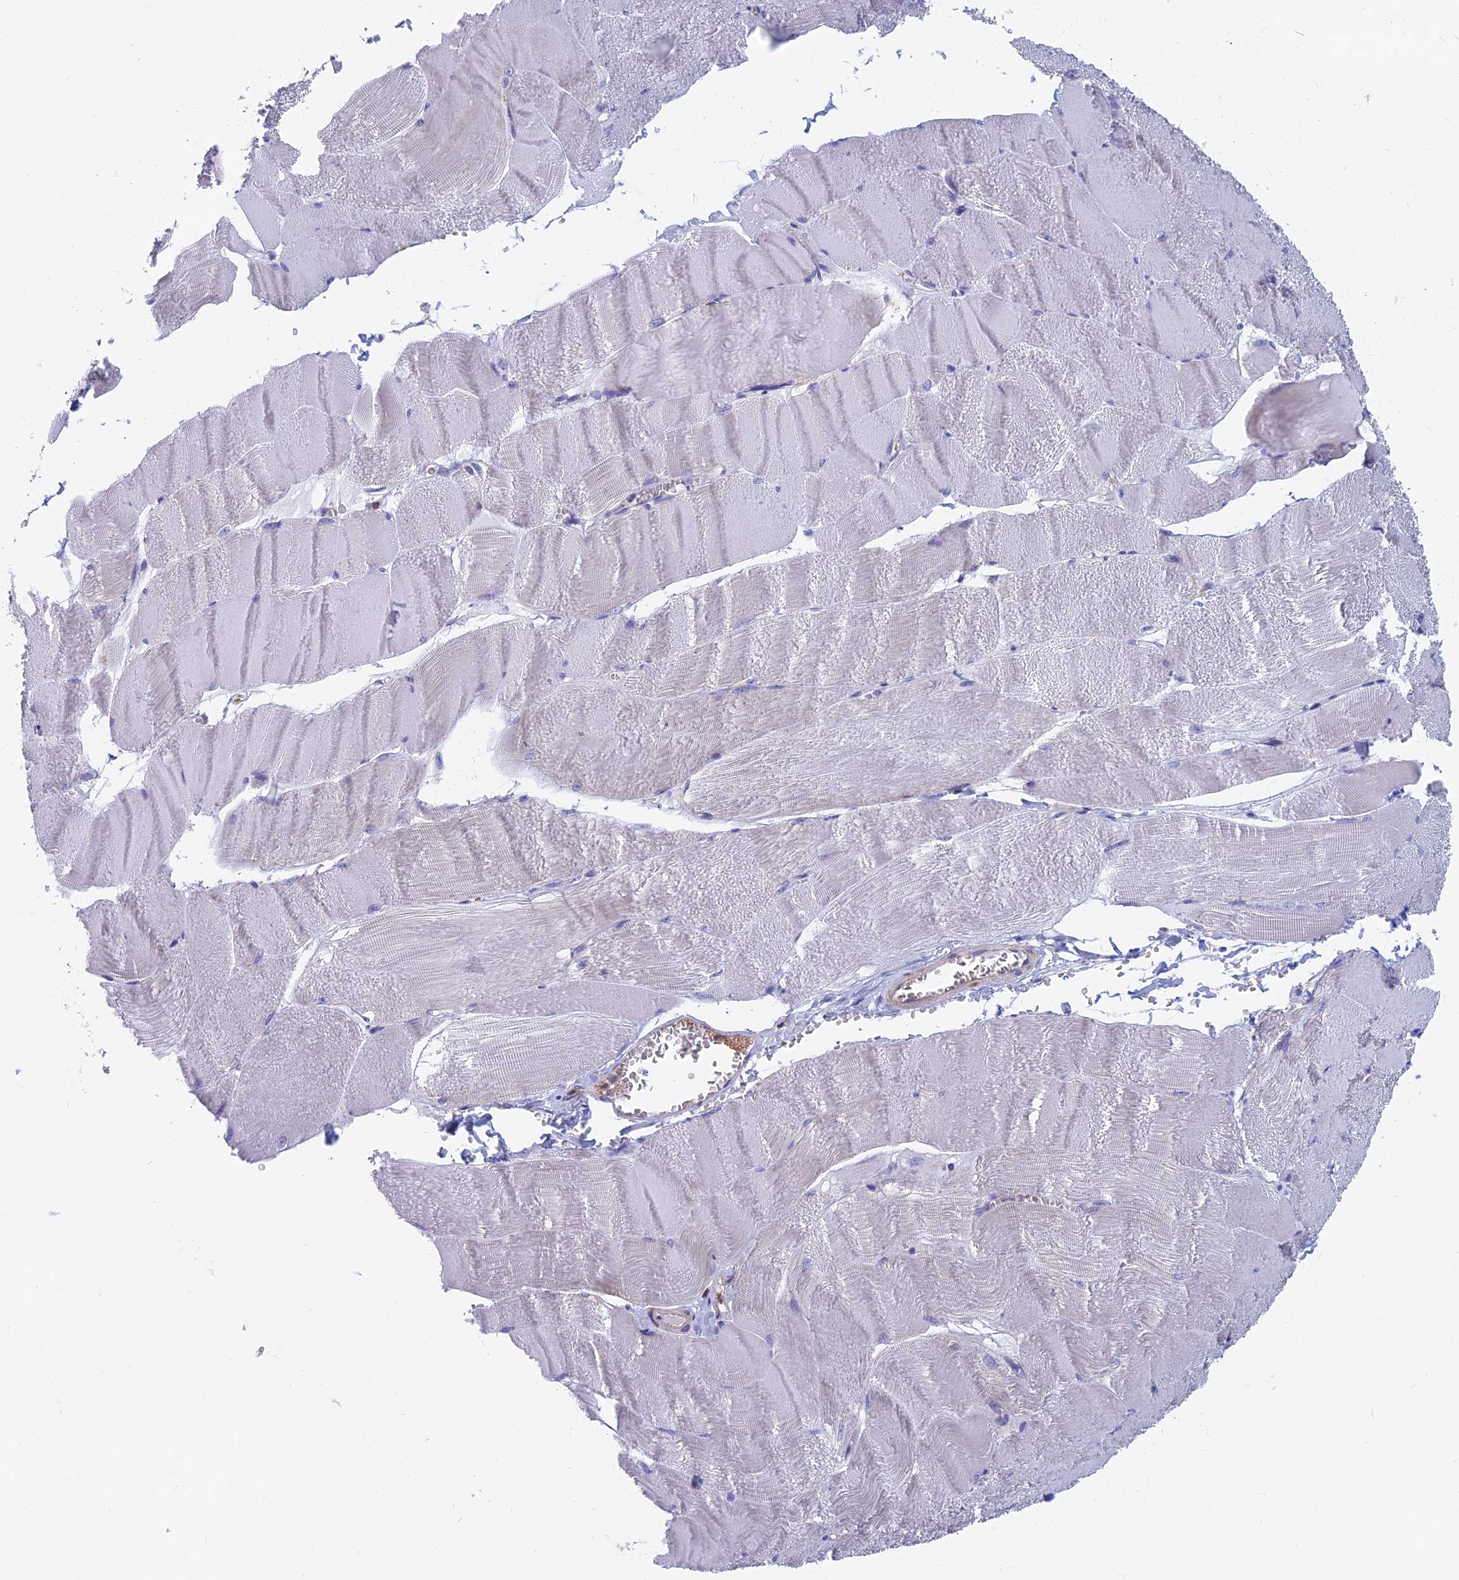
{"staining": {"intensity": "negative", "quantity": "none", "location": "none"}, "tissue": "skeletal muscle", "cell_type": "Myocytes", "image_type": "normal", "snomed": [{"axis": "morphology", "description": "Normal tissue, NOS"}, {"axis": "morphology", "description": "Basal cell carcinoma"}, {"axis": "topography", "description": "Skeletal muscle"}], "caption": "An immunohistochemistry histopathology image of unremarkable skeletal muscle is shown. There is no staining in myocytes of skeletal muscle.", "gene": "HSD17B8", "patient": {"sex": "female", "age": 64}}